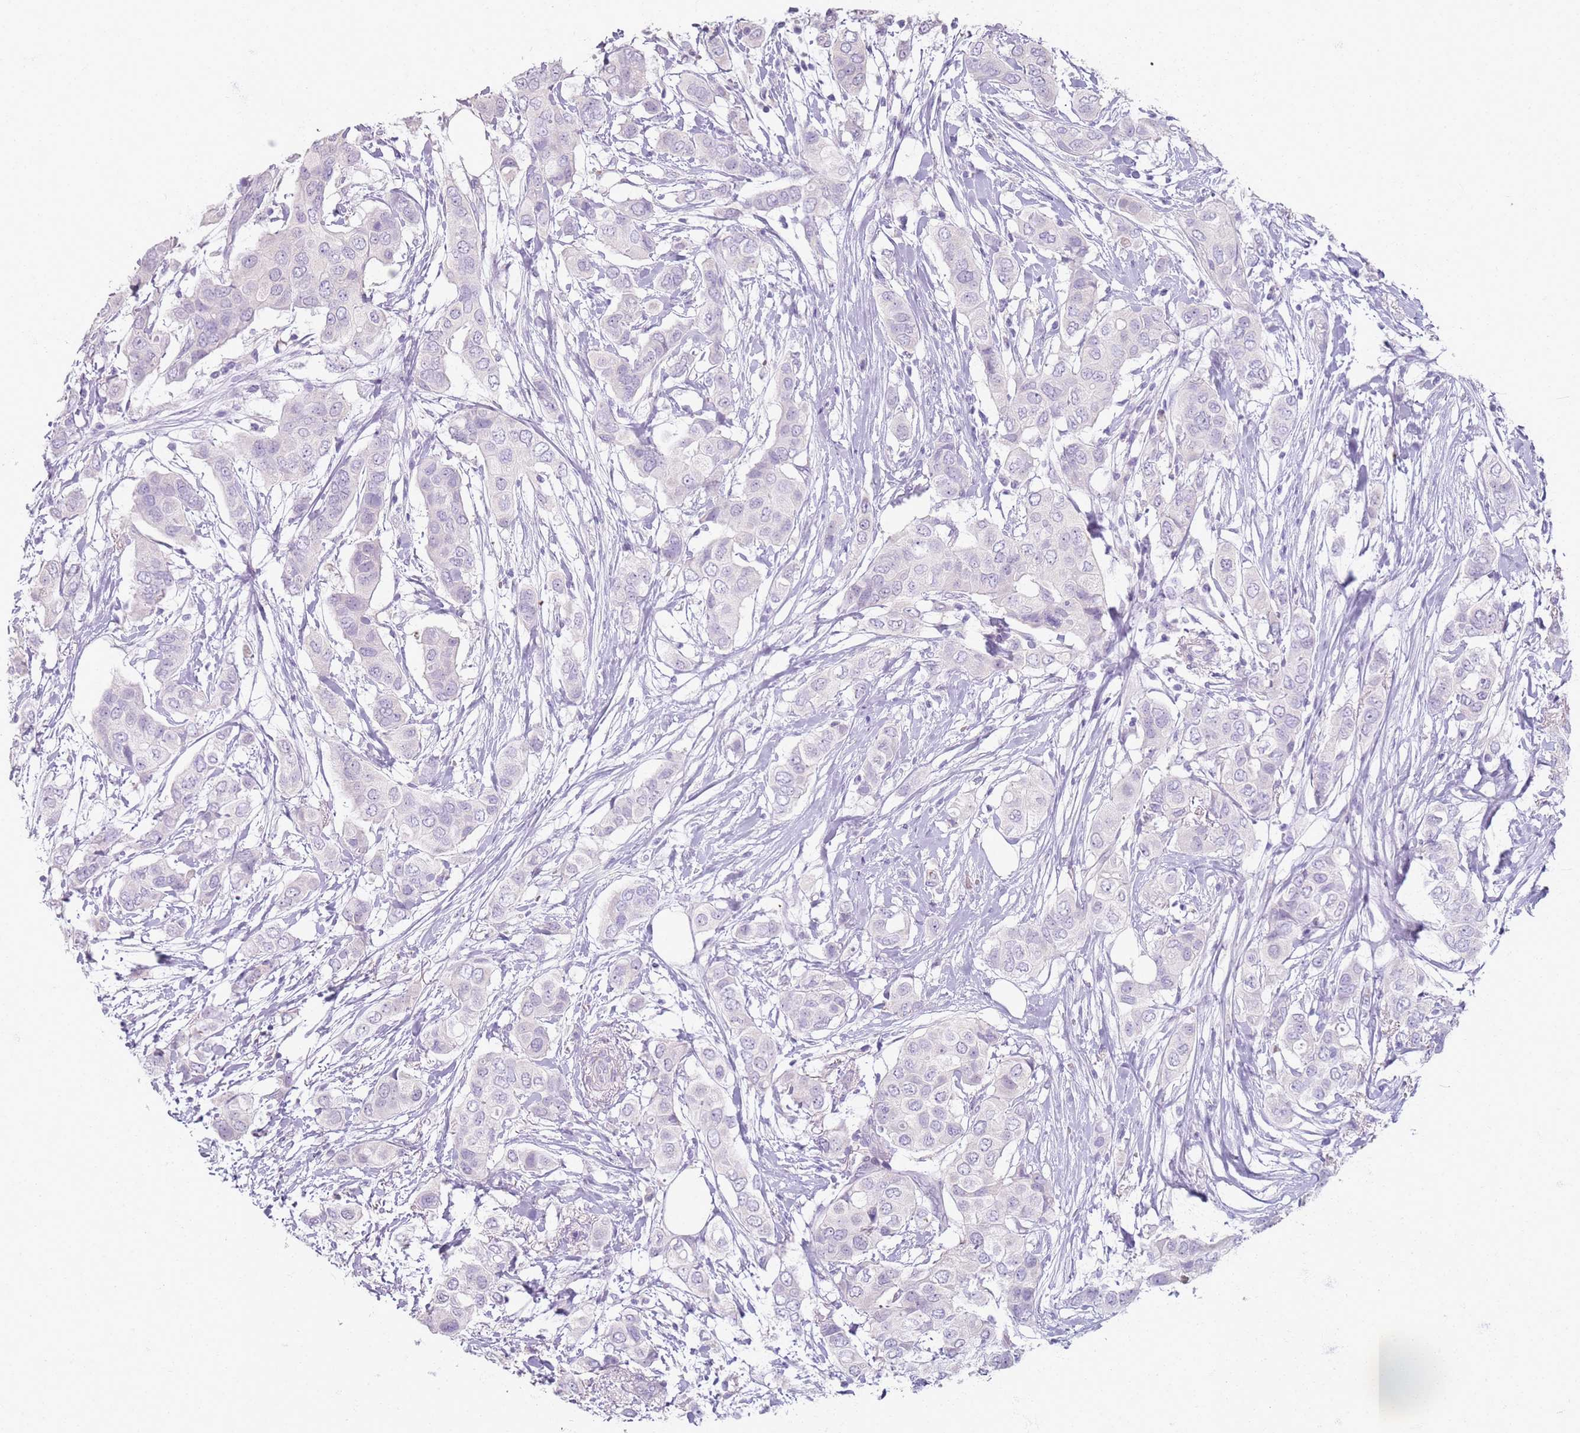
{"staining": {"intensity": "negative", "quantity": "none", "location": "none"}, "tissue": "breast cancer", "cell_type": "Tumor cells", "image_type": "cancer", "snomed": [{"axis": "morphology", "description": "Lobular carcinoma"}, {"axis": "topography", "description": "Breast"}], "caption": "An immunohistochemistry (IHC) micrograph of breast cancer is shown. There is no staining in tumor cells of breast cancer.", "gene": "CD40LG", "patient": {"sex": "female", "age": 51}}